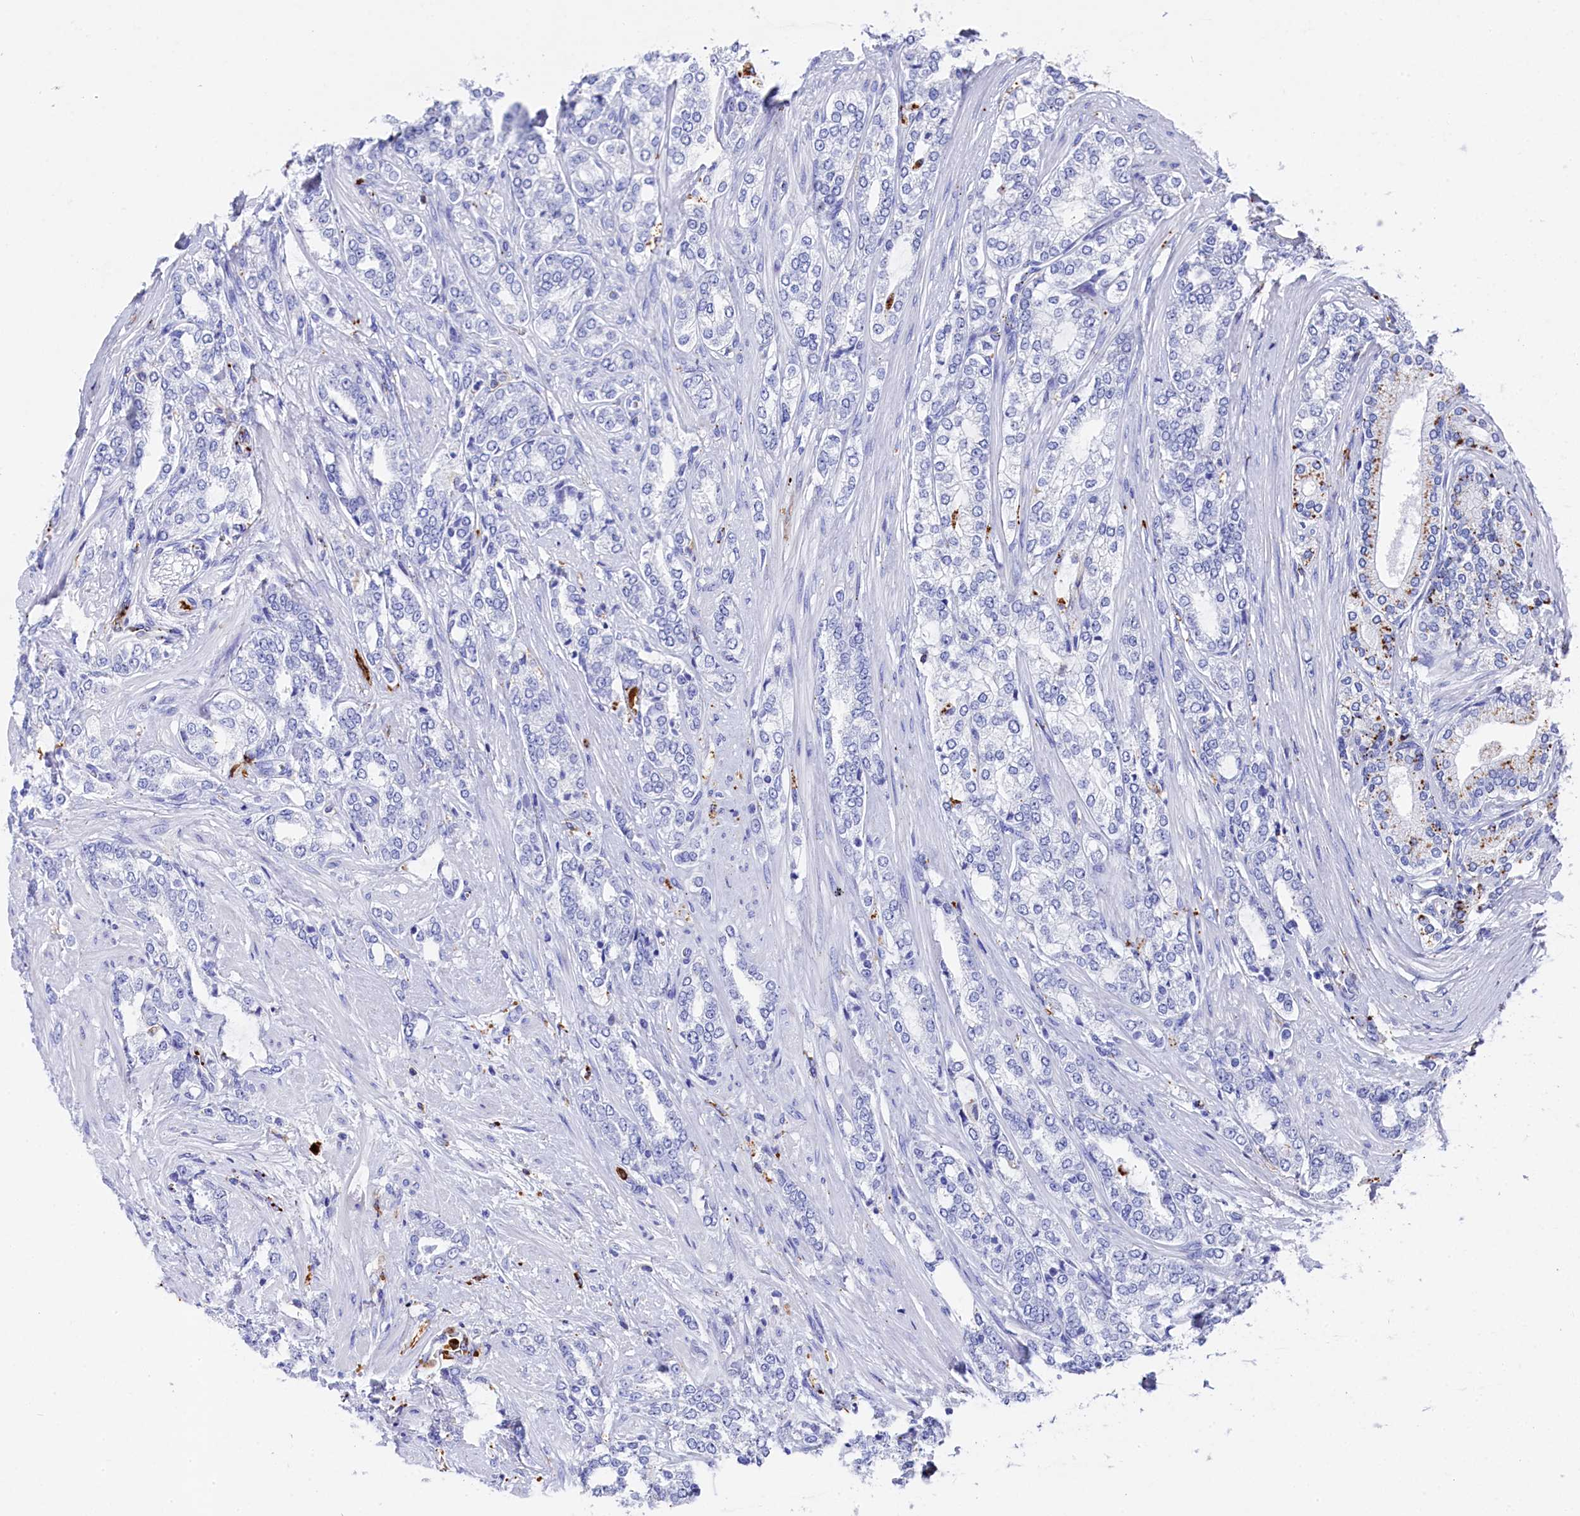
{"staining": {"intensity": "negative", "quantity": "none", "location": "none"}, "tissue": "prostate cancer", "cell_type": "Tumor cells", "image_type": "cancer", "snomed": [{"axis": "morphology", "description": "Adenocarcinoma, High grade"}, {"axis": "topography", "description": "Prostate"}], "caption": "DAB immunohistochemical staining of human prostate high-grade adenocarcinoma shows no significant staining in tumor cells.", "gene": "PLAC8", "patient": {"sex": "male", "age": 64}}